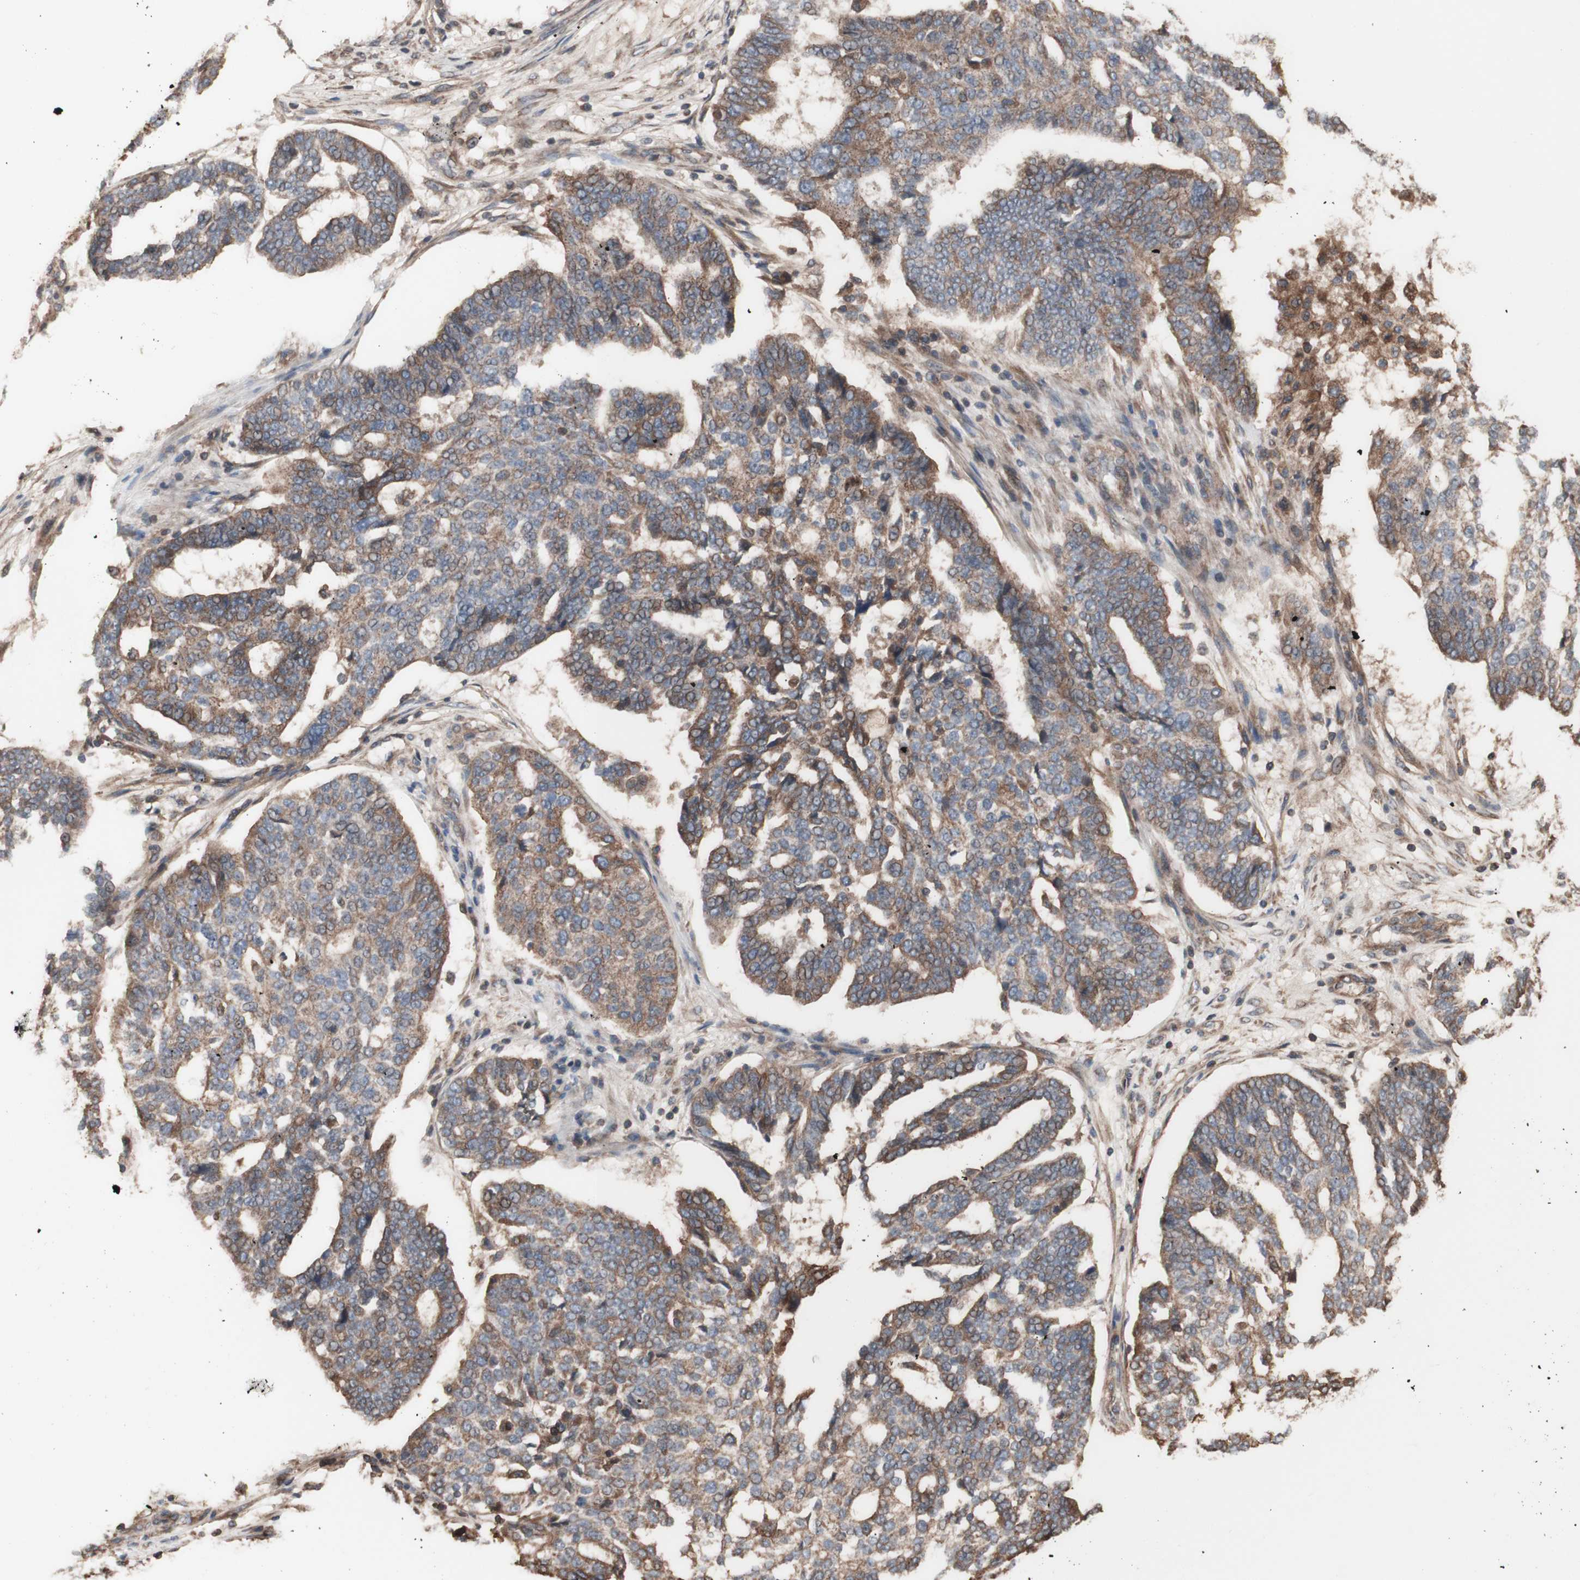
{"staining": {"intensity": "moderate", "quantity": ">75%", "location": "cytoplasmic/membranous"}, "tissue": "ovarian cancer", "cell_type": "Tumor cells", "image_type": "cancer", "snomed": [{"axis": "morphology", "description": "Cystadenocarcinoma, serous, NOS"}, {"axis": "topography", "description": "Ovary"}], "caption": "This is an image of immunohistochemistry staining of ovarian serous cystadenocarcinoma, which shows moderate expression in the cytoplasmic/membranous of tumor cells.", "gene": "COPB1", "patient": {"sex": "female", "age": 59}}